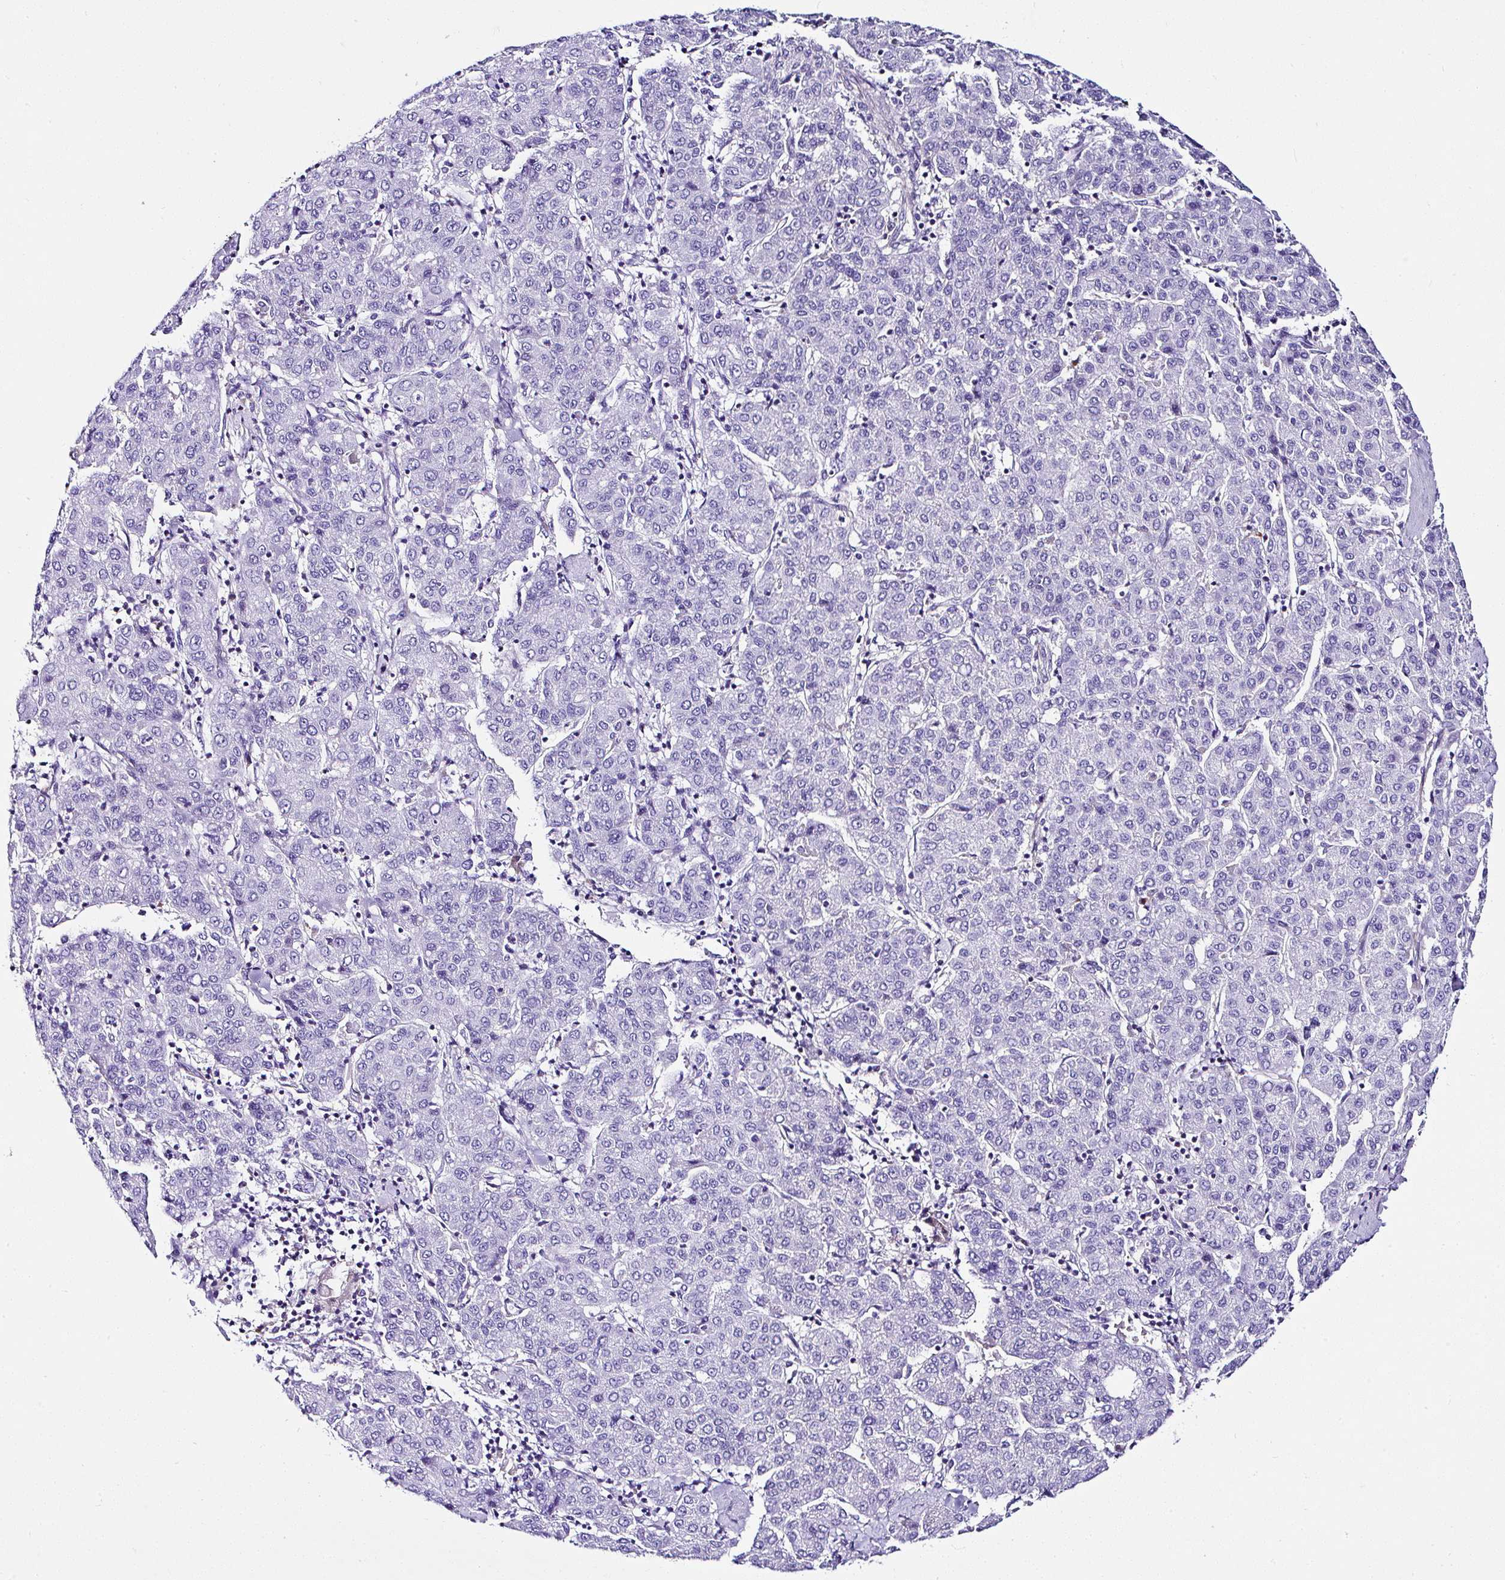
{"staining": {"intensity": "negative", "quantity": "none", "location": "none"}, "tissue": "liver cancer", "cell_type": "Tumor cells", "image_type": "cancer", "snomed": [{"axis": "morphology", "description": "Carcinoma, Hepatocellular, NOS"}, {"axis": "topography", "description": "Liver"}], "caption": "The photomicrograph demonstrates no staining of tumor cells in liver cancer (hepatocellular carcinoma).", "gene": "DEPDC5", "patient": {"sex": "male", "age": 65}}